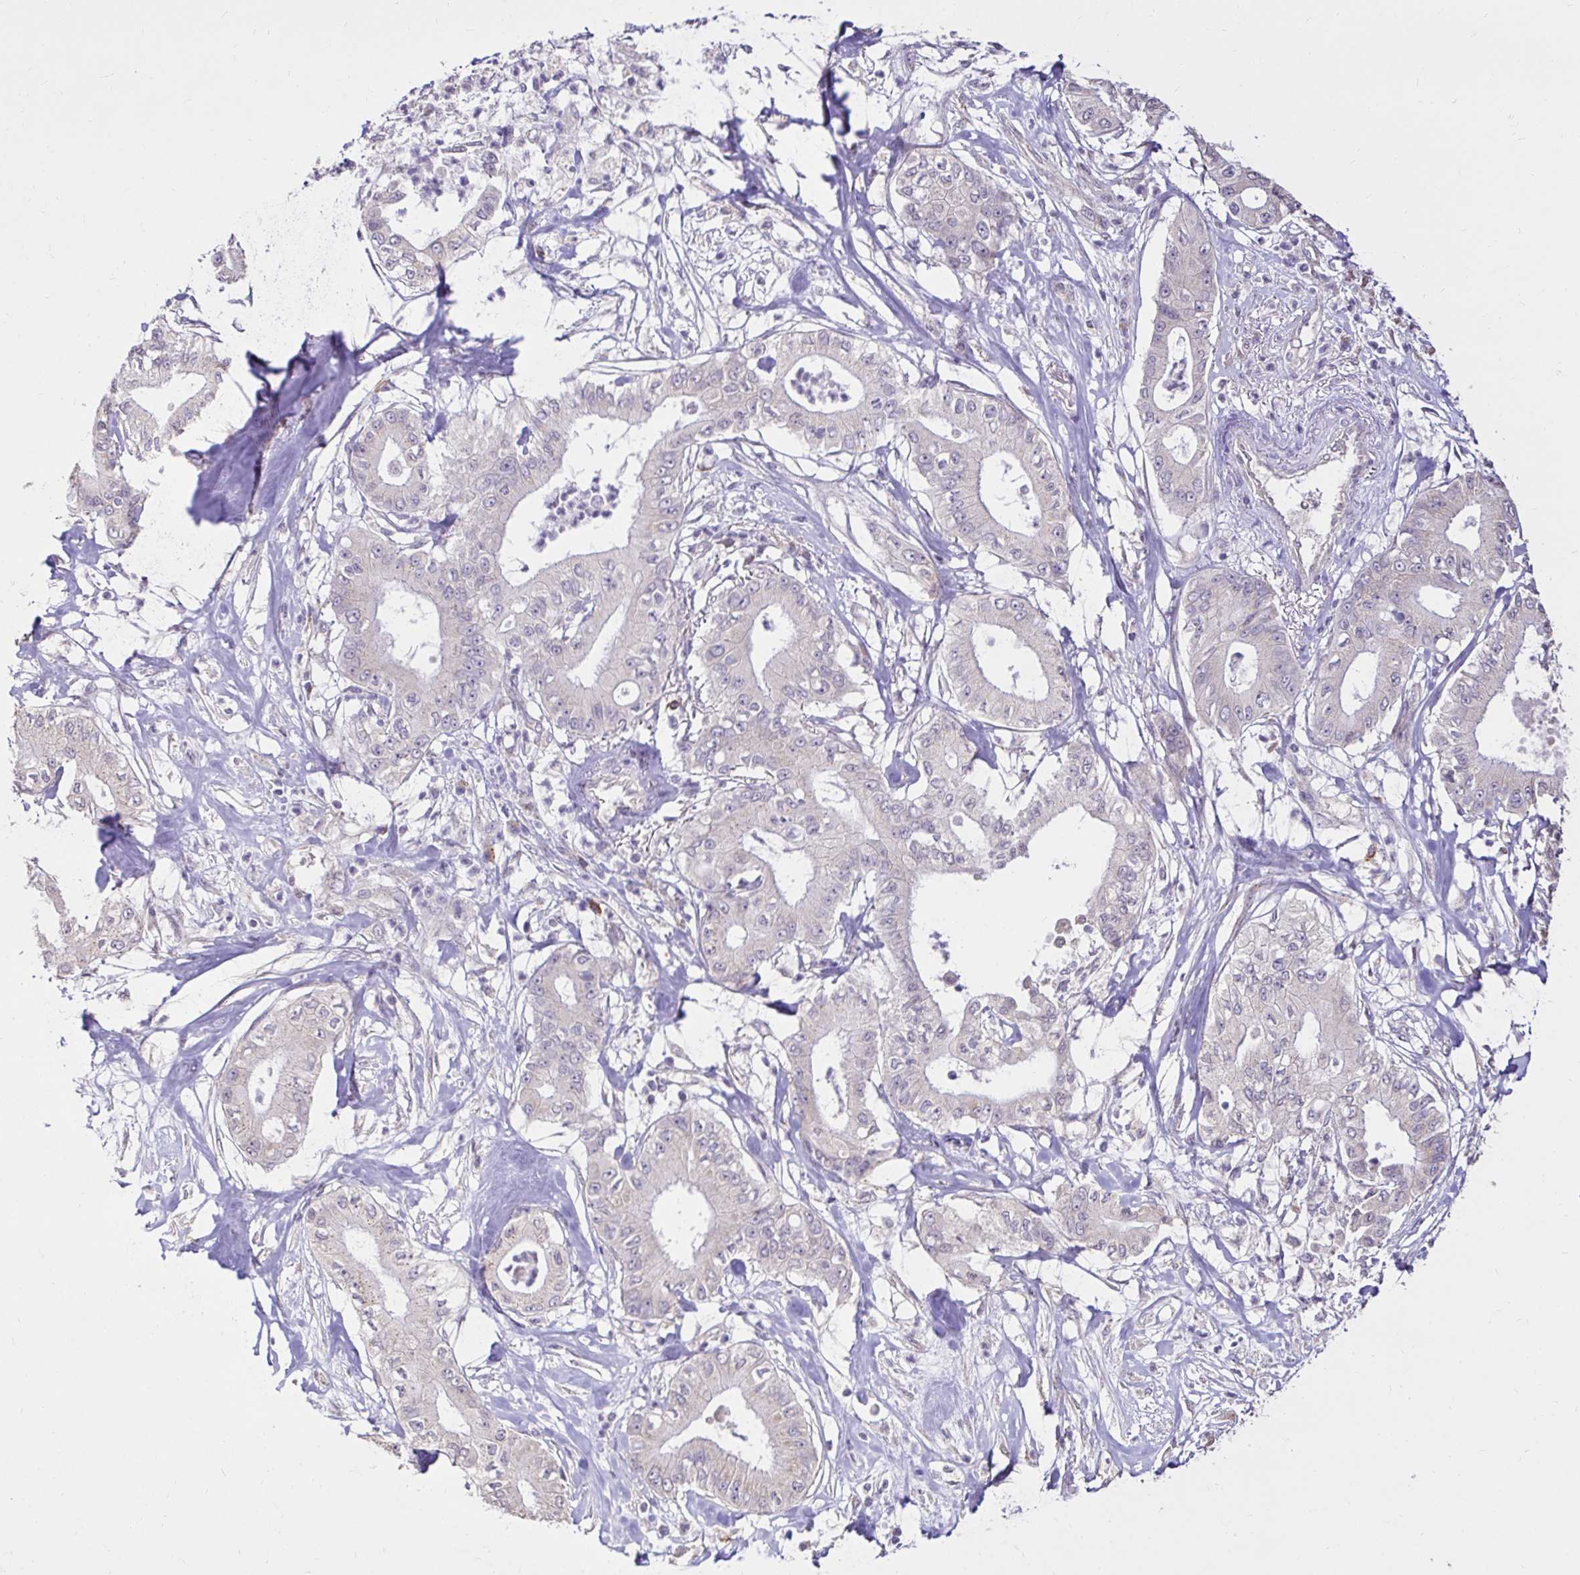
{"staining": {"intensity": "negative", "quantity": "none", "location": "none"}, "tissue": "pancreatic cancer", "cell_type": "Tumor cells", "image_type": "cancer", "snomed": [{"axis": "morphology", "description": "Adenocarcinoma, NOS"}, {"axis": "topography", "description": "Pancreas"}], "caption": "Human pancreatic cancer (adenocarcinoma) stained for a protein using IHC demonstrates no positivity in tumor cells.", "gene": "KIAA1210", "patient": {"sex": "male", "age": 71}}